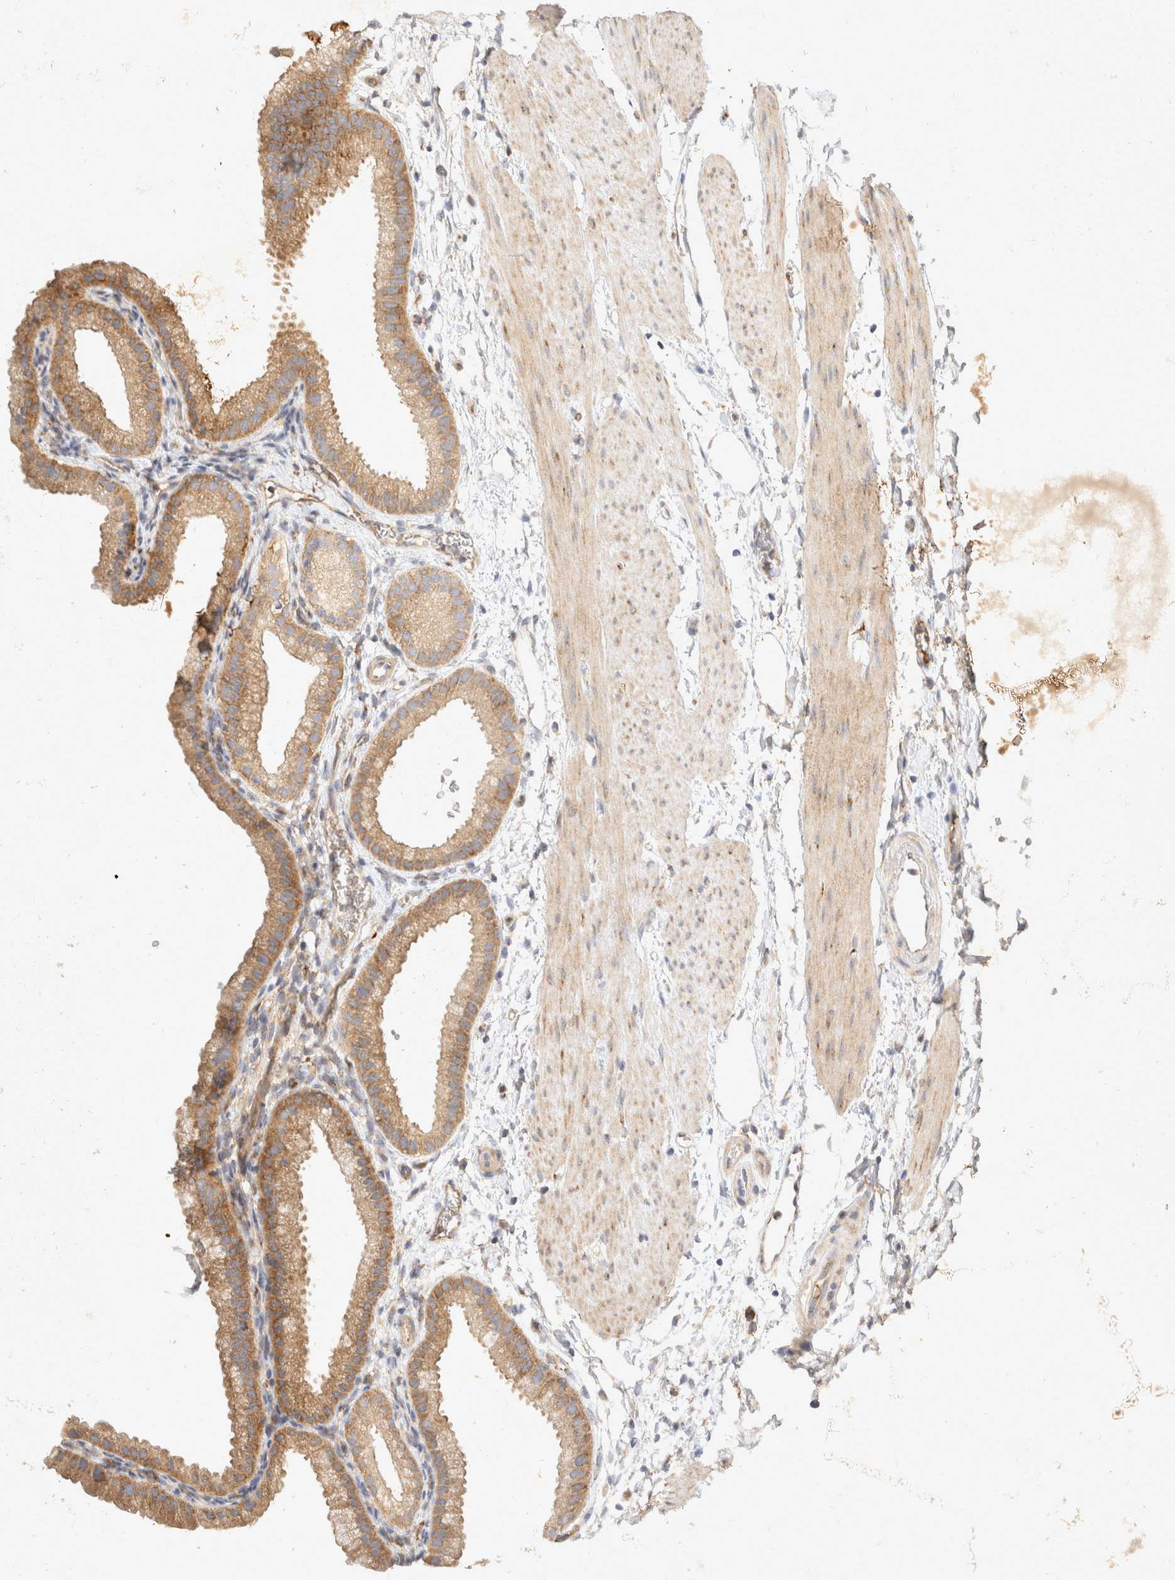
{"staining": {"intensity": "moderate", "quantity": ">75%", "location": "cytoplasmic/membranous"}, "tissue": "gallbladder", "cell_type": "Glandular cells", "image_type": "normal", "snomed": [{"axis": "morphology", "description": "Normal tissue, NOS"}, {"axis": "topography", "description": "Gallbladder"}], "caption": "This photomicrograph reveals unremarkable gallbladder stained with IHC to label a protein in brown. The cytoplasmic/membranous of glandular cells show moderate positivity for the protein. Nuclei are counter-stained blue.", "gene": "EIF4G3", "patient": {"sex": "female", "age": 64}}